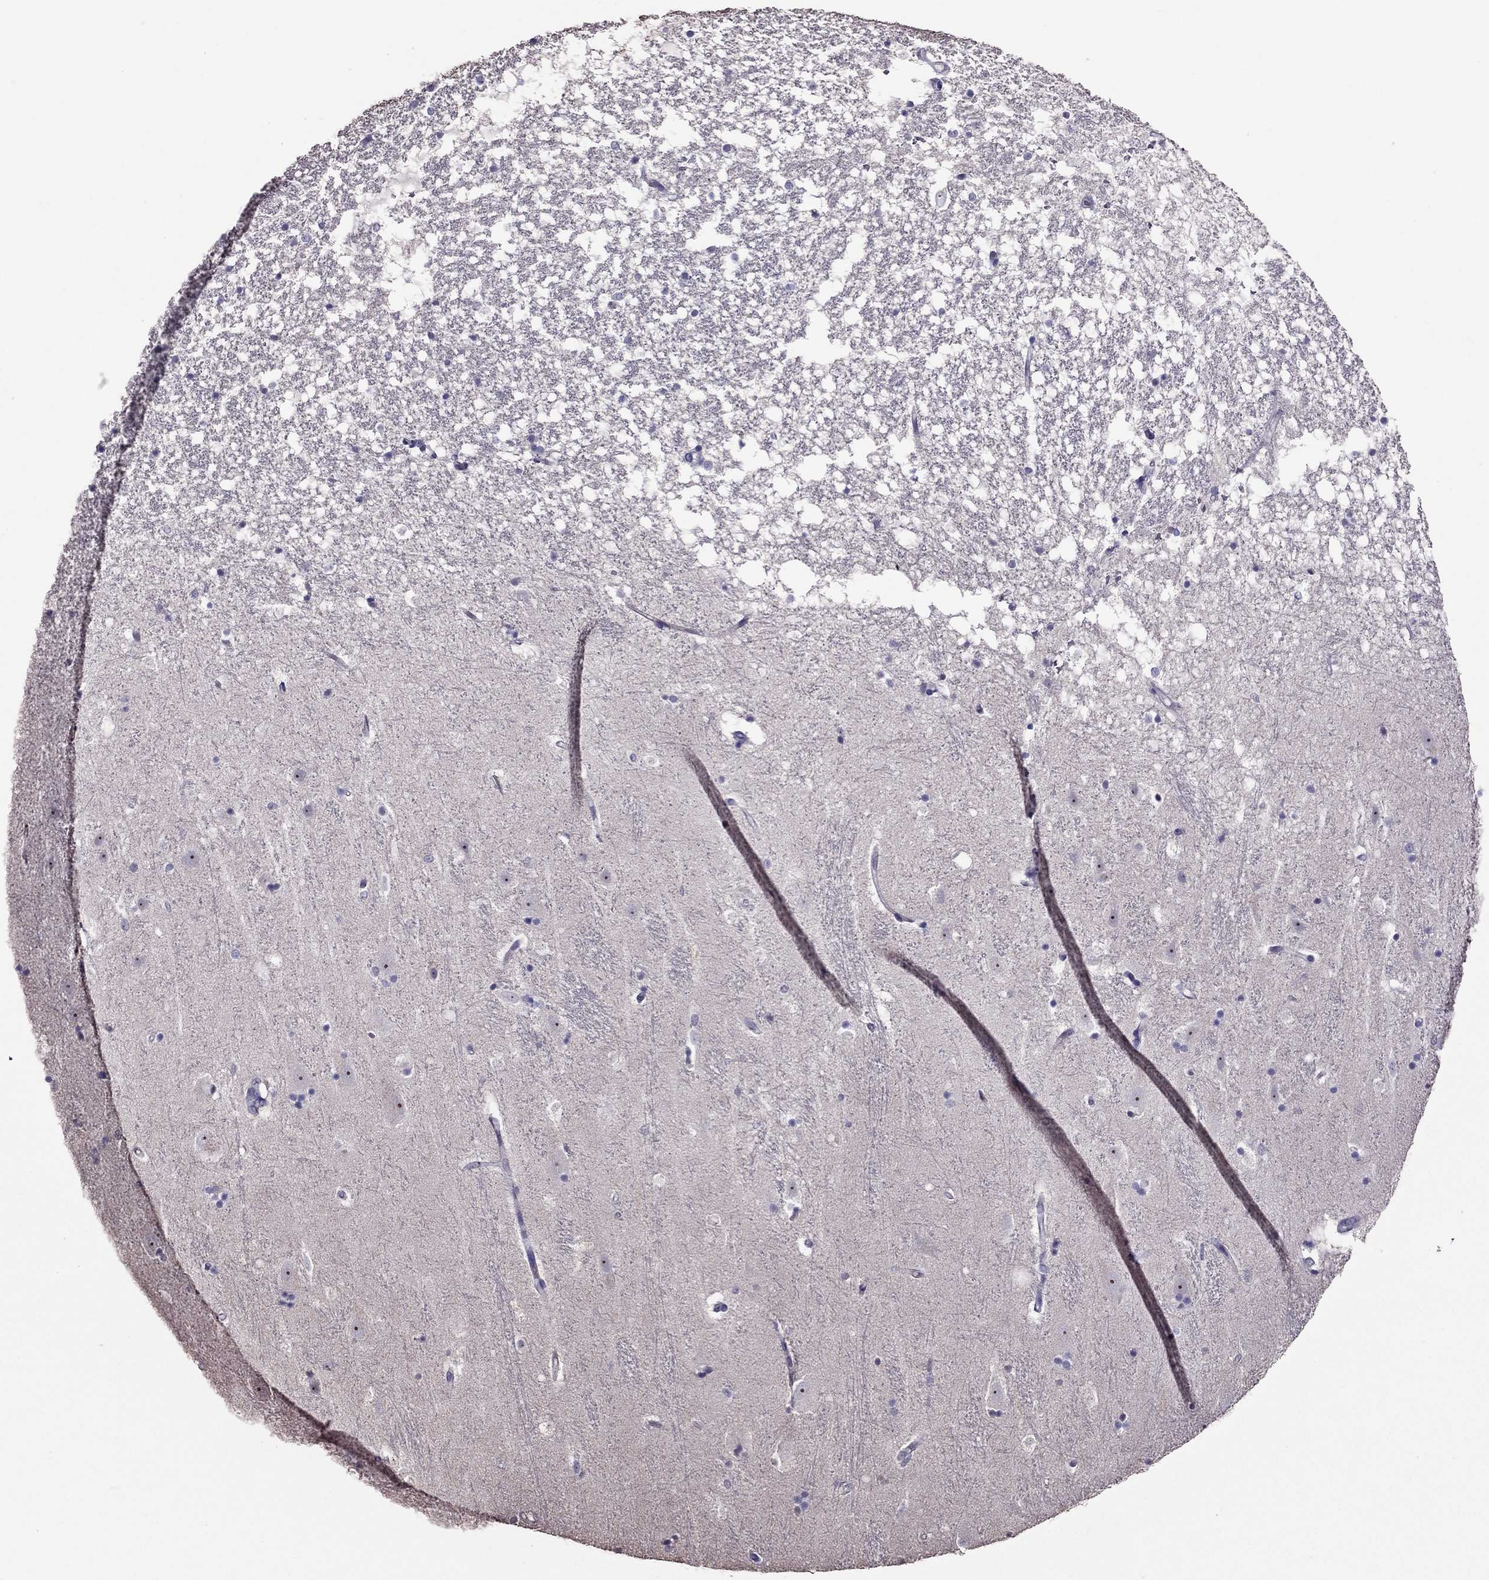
{"staining": {"intensity": "negative", "quantity": "none", "location": "none"}, "tissue": "hippocampus", "cell_type": "Glial cells", "image_type": "normal", "snomed": [{"axis": "morphology", "description": "Normal tissue, NOS"}, {"axis": "topography", "description": "Hippocampus"}], "caption": "The micrograph shows no significant expression in glial cells of hippocampus.", "gene": "LRRC46", "patient": {"sex": "male", "age": 49}}